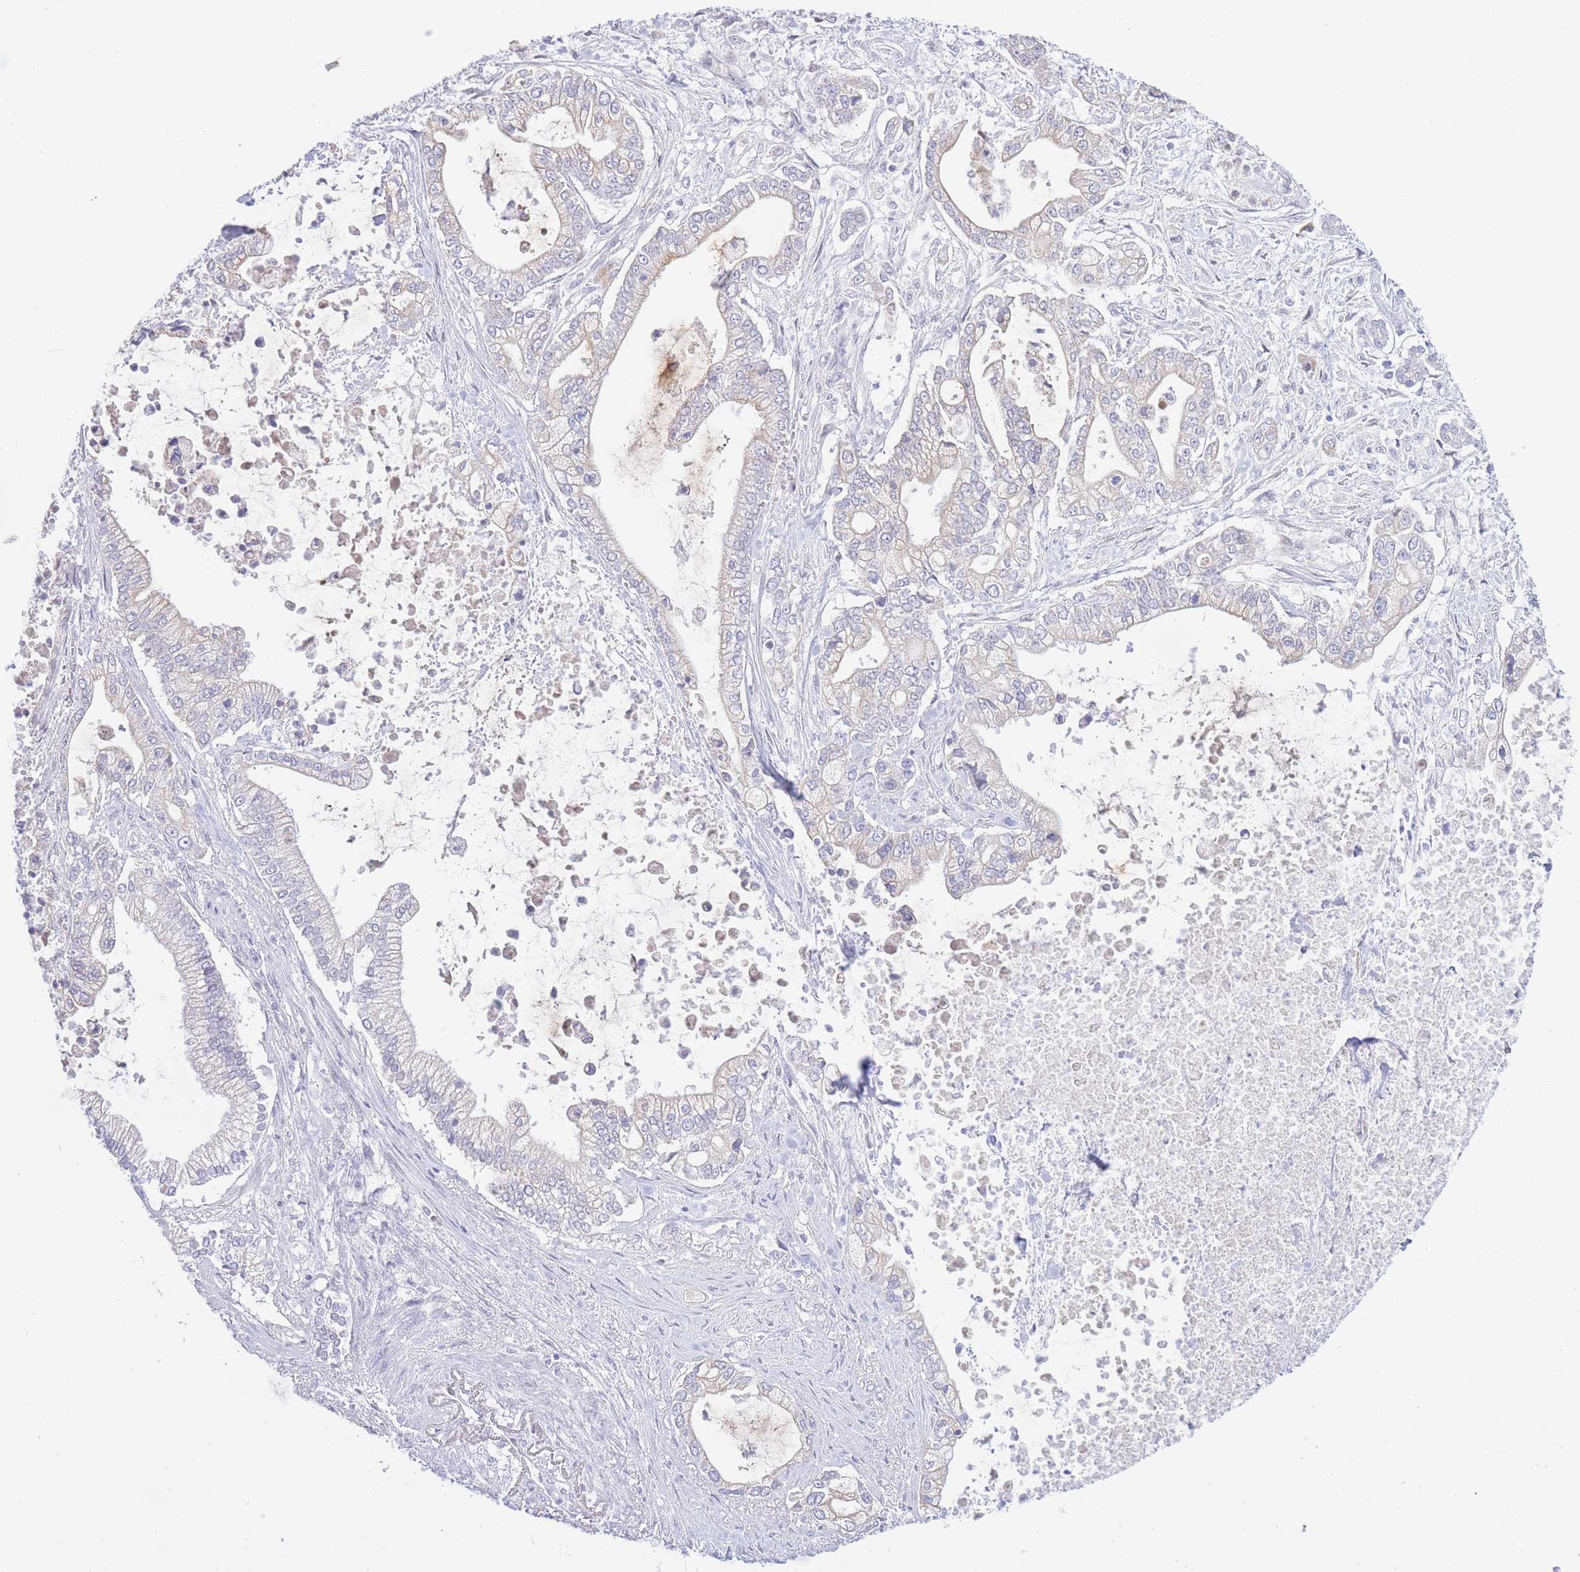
{"staining": {"intensity": "negative", "quantity": "none", "location": "none"}, "tissue": "pancreatic cancer", "cell_type": "Tumor cells", "image_type": "cancer", "snomed": [{"axis": "morphology", "description": "Adenocarcinoma, NOS"}, {"axis": "topography", "description": "Pancreas"}], "caption": "Tumor cells show no significant staining in pancreatic cancer.", "gene": "NANP", "patient": {"sex": "male", "age": 69}}